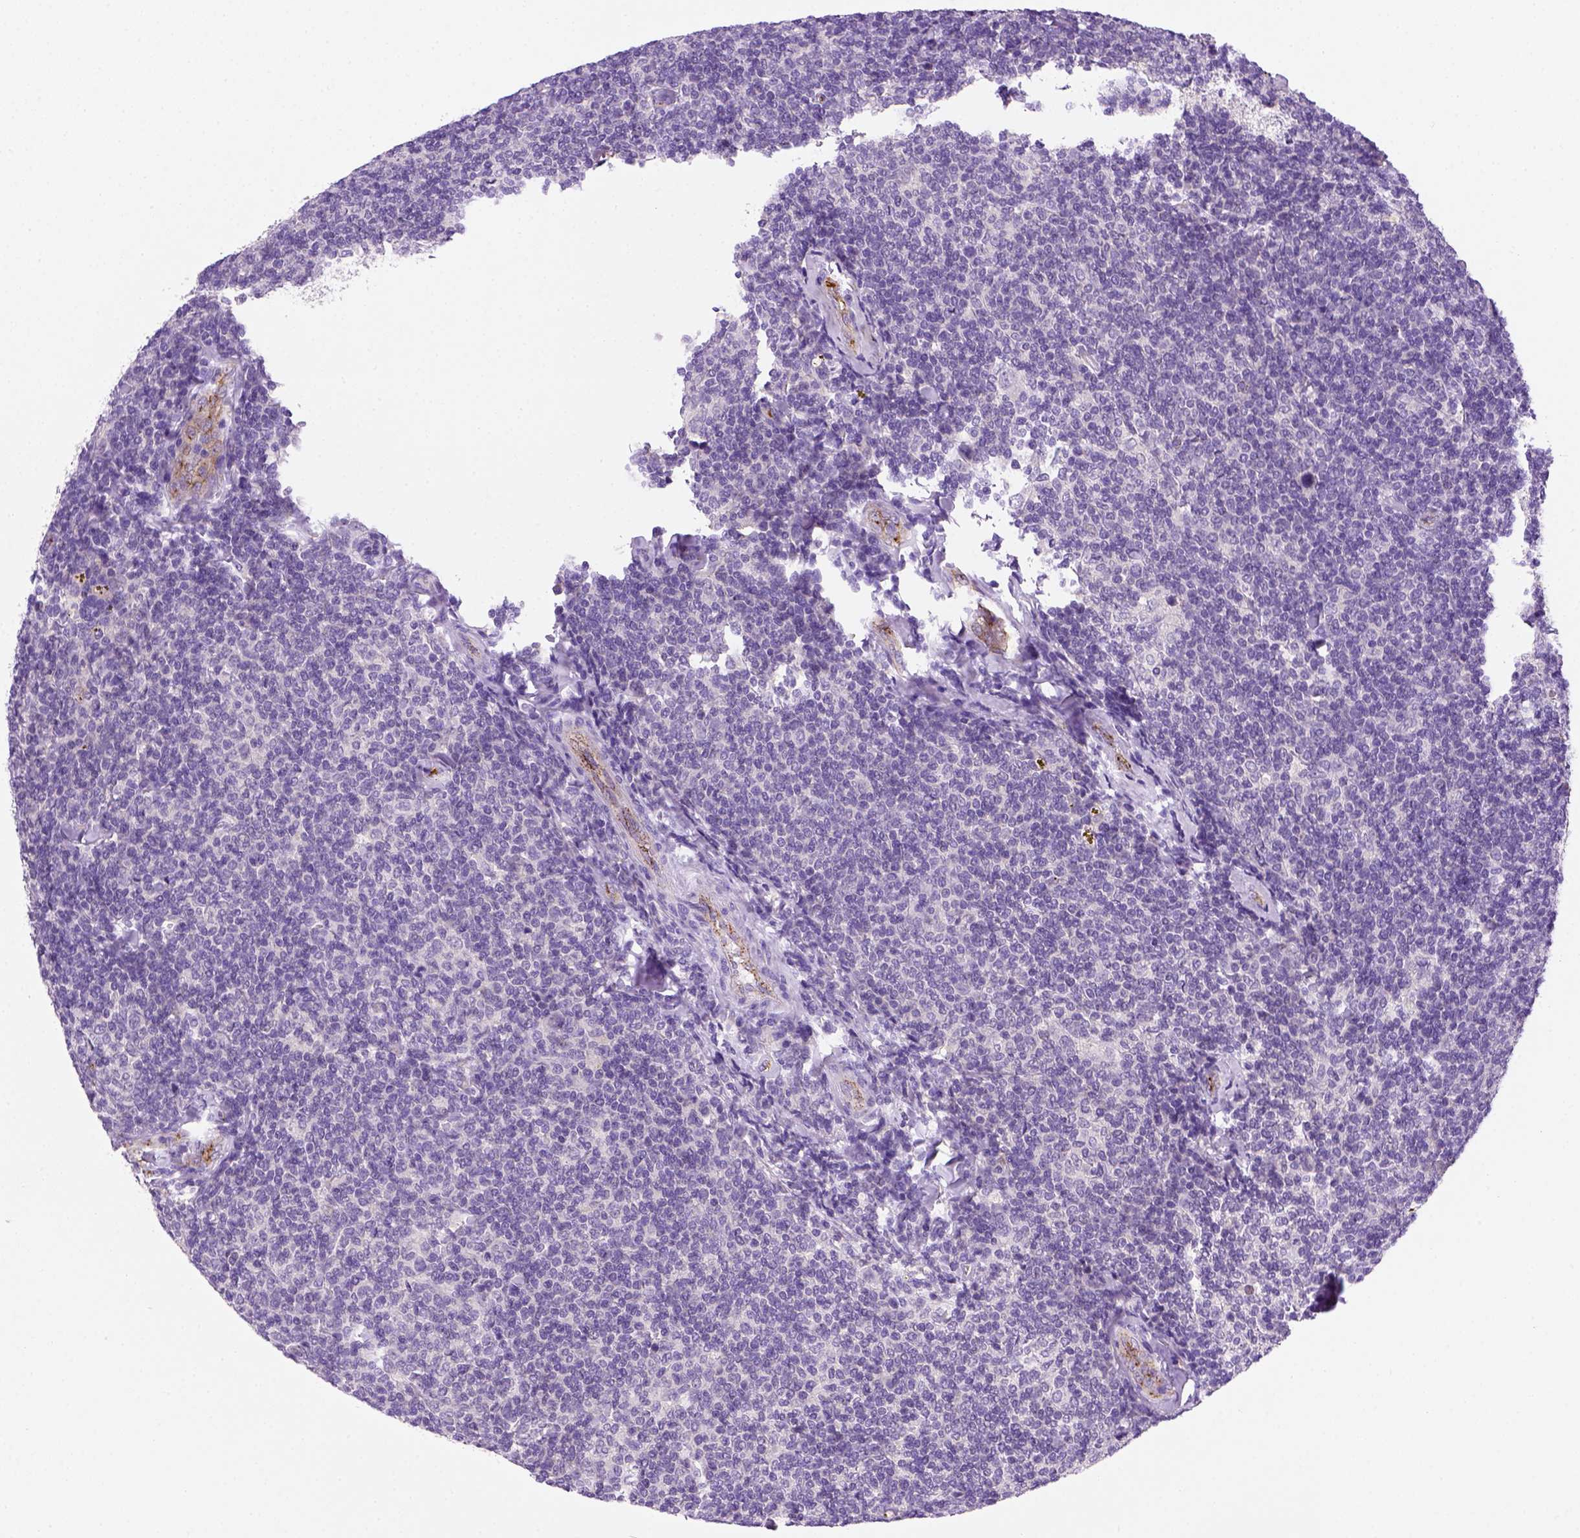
{"staining": {"intensity": "negative", "quantity": "none", "location": "none"}, "tissue": "lymphoma", "cell_type": "Tumor cells", "image_type": "cancer", "snomed": [{"axis": "morphology", "description": "Malignant lymphoma, non-Hodgkin's type, Low grade"}, {"axis": "topography", "description": "Lymph node"}], "caption": "A high-resolution micrograph shows IHC staining of lymphoma, which exhibits no significant positivity in tumor cells. (Brightfield microscopy of DAB immunohistochemistry at high magnification).", "gene": "VWF", "patient": {"sex": "female", "age": 56}}